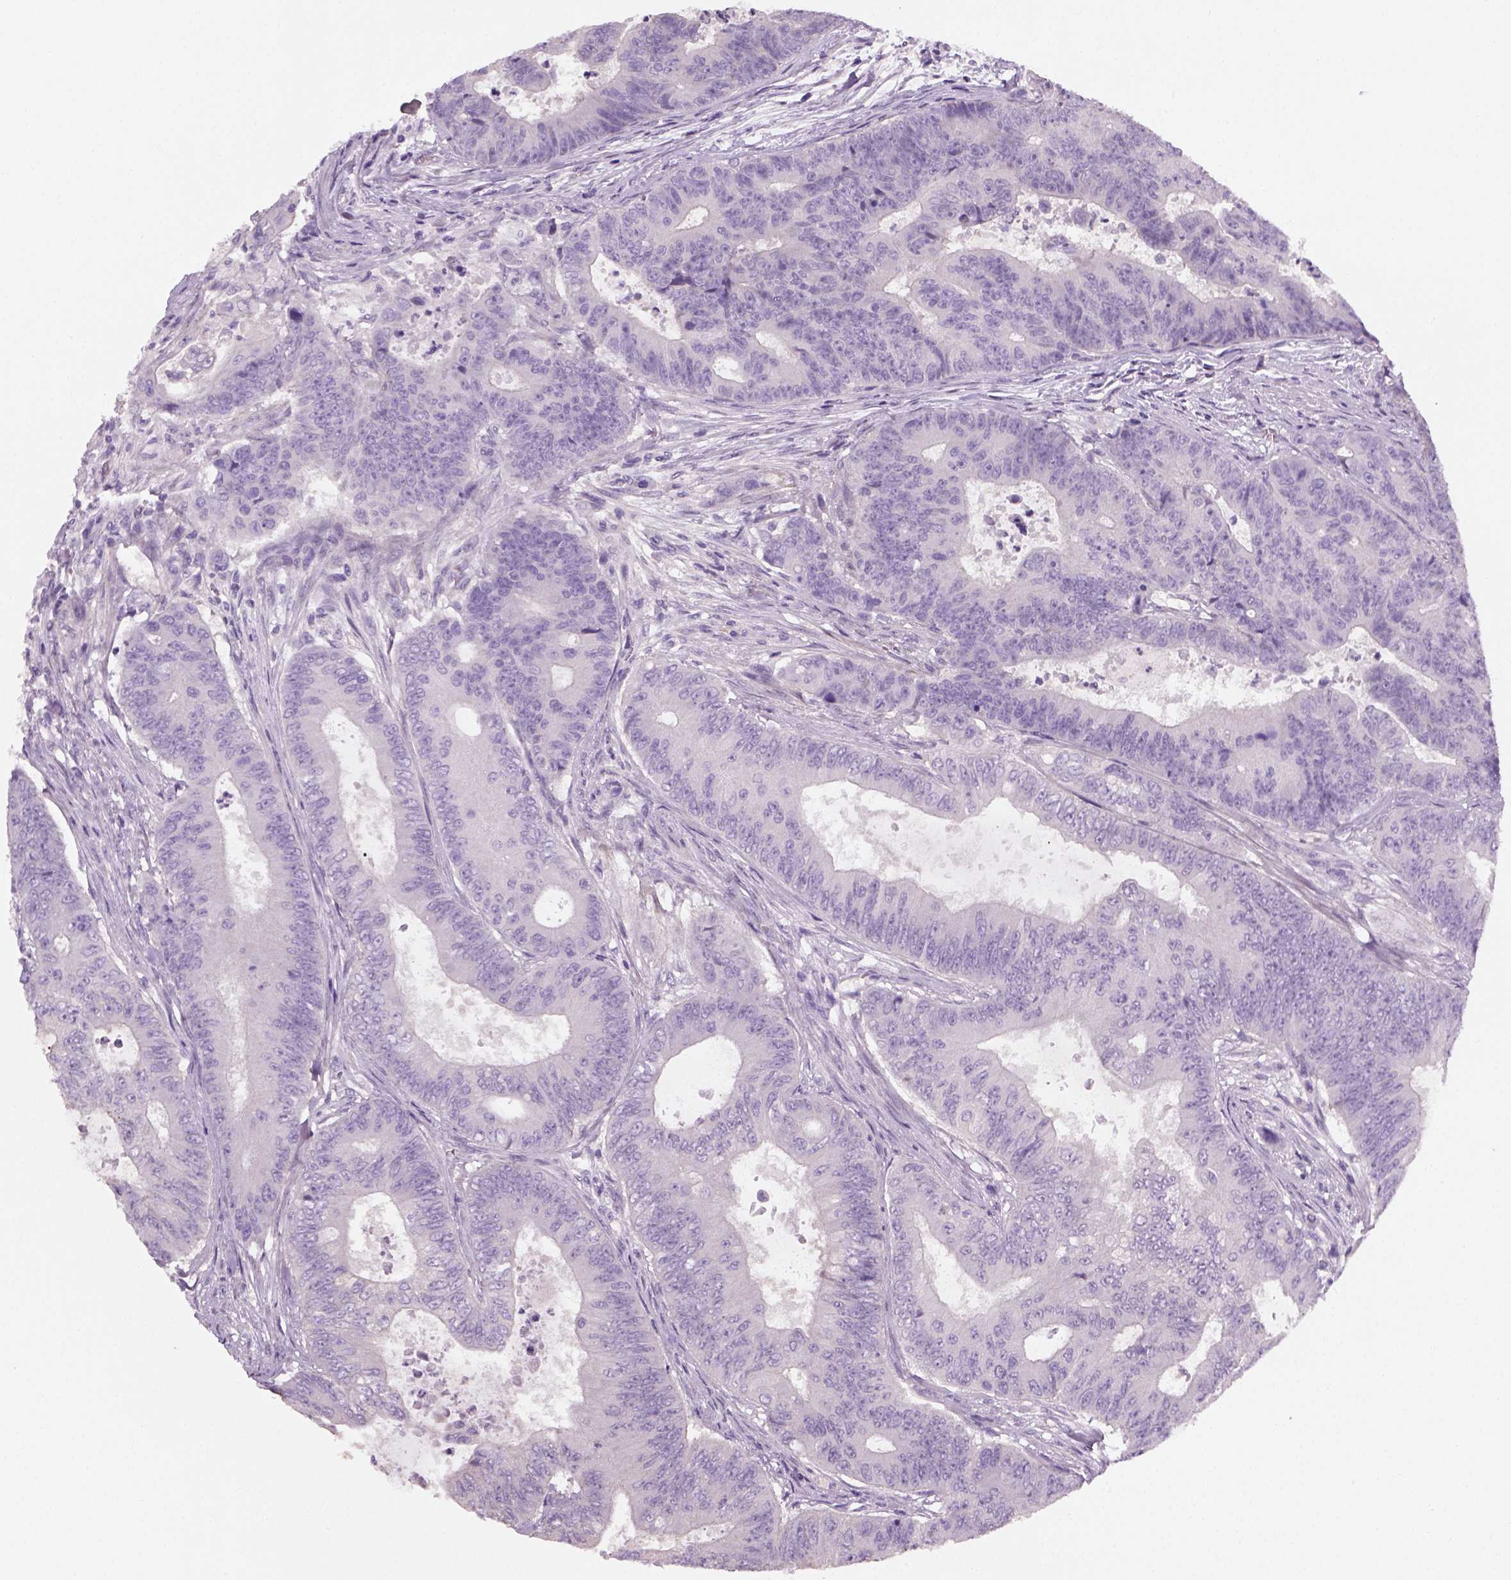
{"staining": {"intensity": "negative", "quantity": "none", "location": "none"}, "tissue": "colorectal cancer", "cell_type": "Tumor cells", "image_type": "cancer", "snomed": [{"axis": "morphology", "description": "Adenocarcinoma, NOS"}, {"axis": "topography", "description": "Colon"}], "caption": "This photomicrograph is of colorectal adenocarcinoma stained with immunohistochemistry (IHC) to label a protein in brown with the nuclei are counter-stained blue. There is no positivity in tumor cells.", "gene": "ELOVL3", "patient": {"sex": "female", "age": 48}}